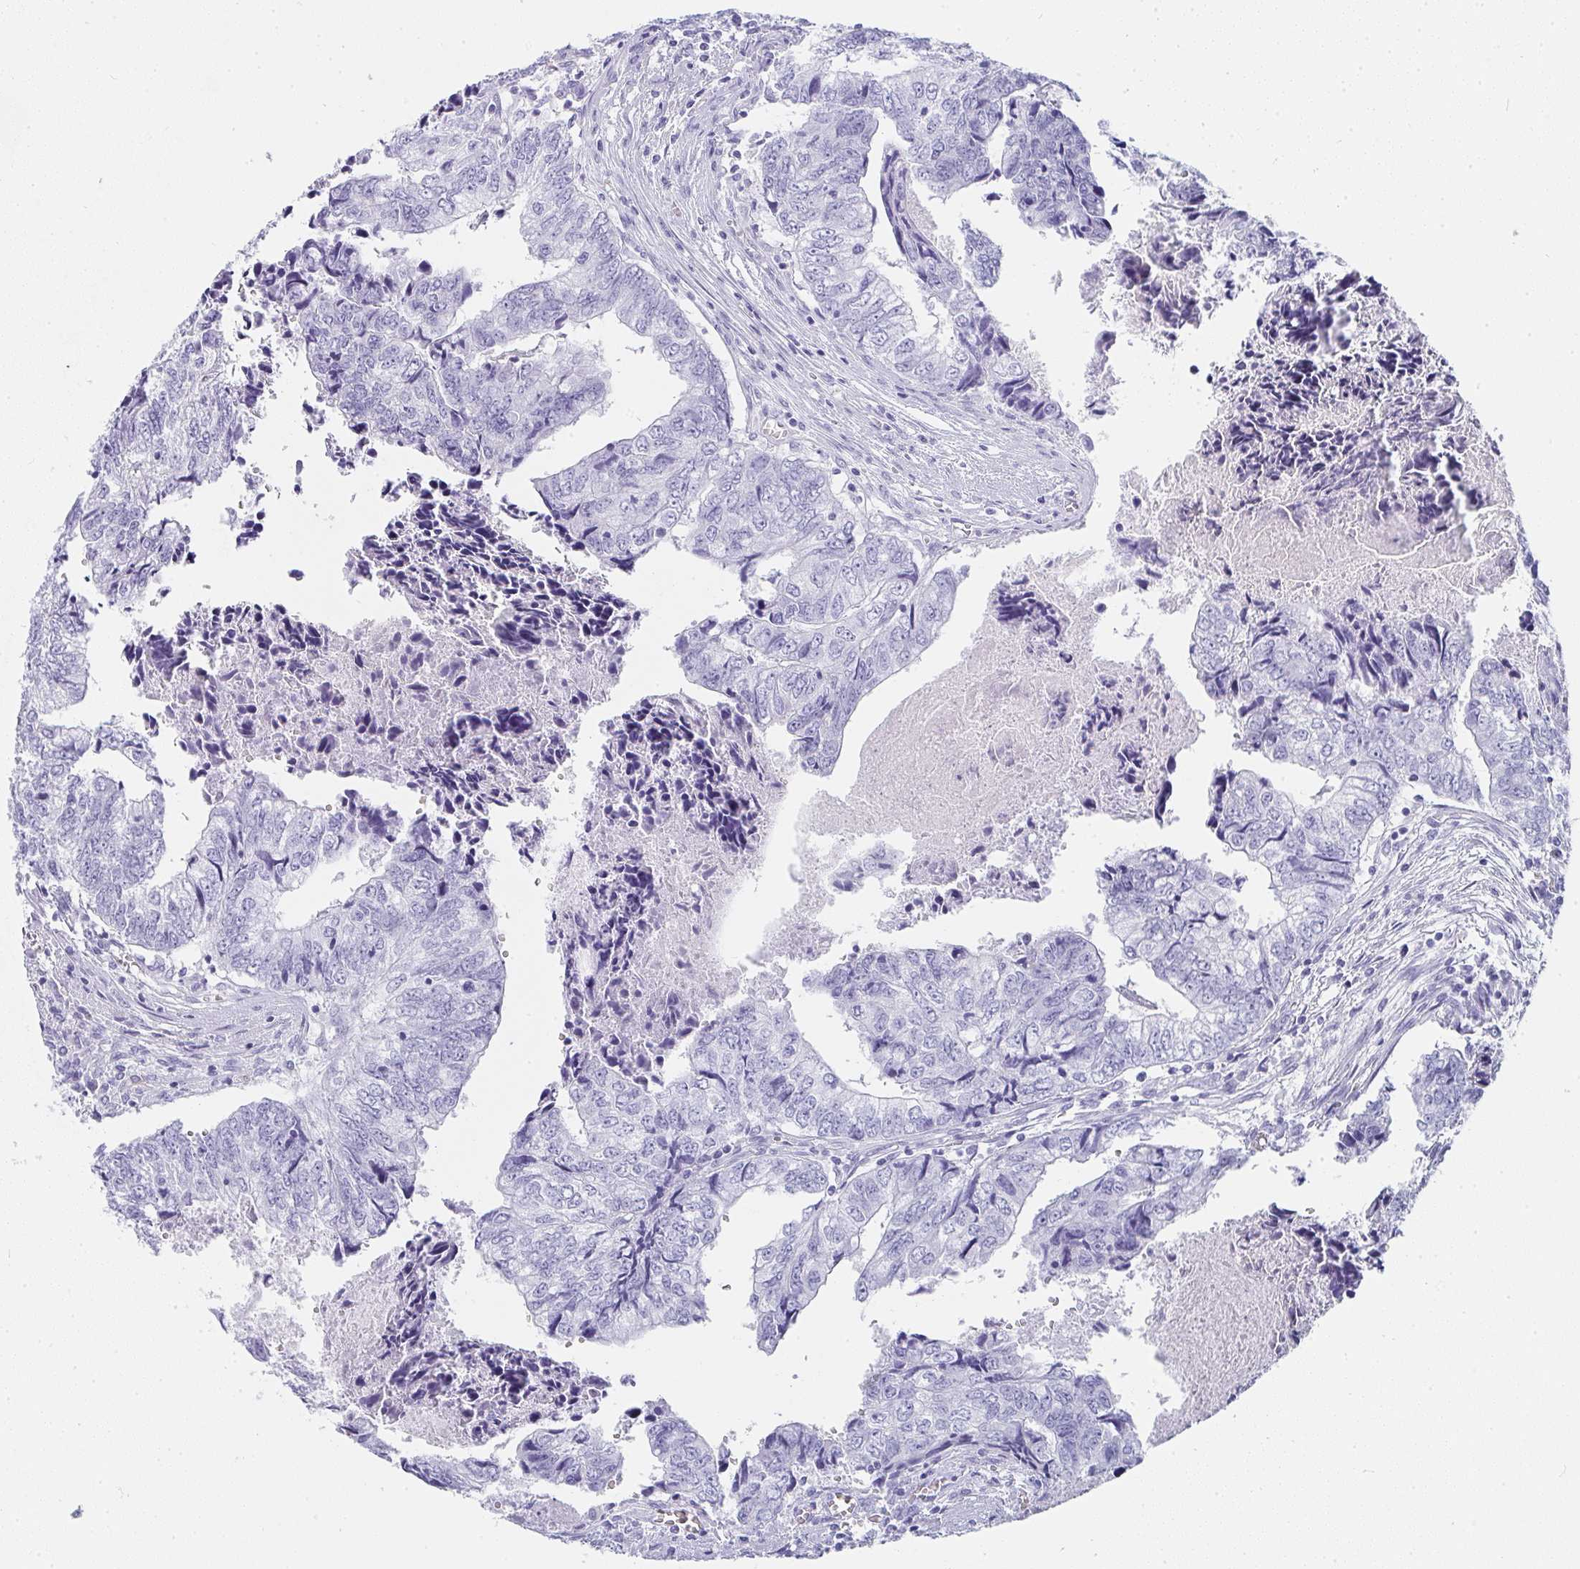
{"staining": {"intensity": "negative", "quantity": "none", "location": "none"}, "tissue": "colorectal cancer", "cell_type": "Tumor cells", "image_type": "cancer", "snomed": [{"axis": "morphology", "description": "Adenocarcinoma, NOS"}, {"axis": "topography", "description": "Colon"}], "caption": "High magnification brightfield microscopy of colorectal adenocarcinoma stained with DAB (brown) and counterstained with hematoxylin (blue): tumor cells show no significant expression.", "gene": "PRND", "patient": {"sex": "male", "age": 86}}